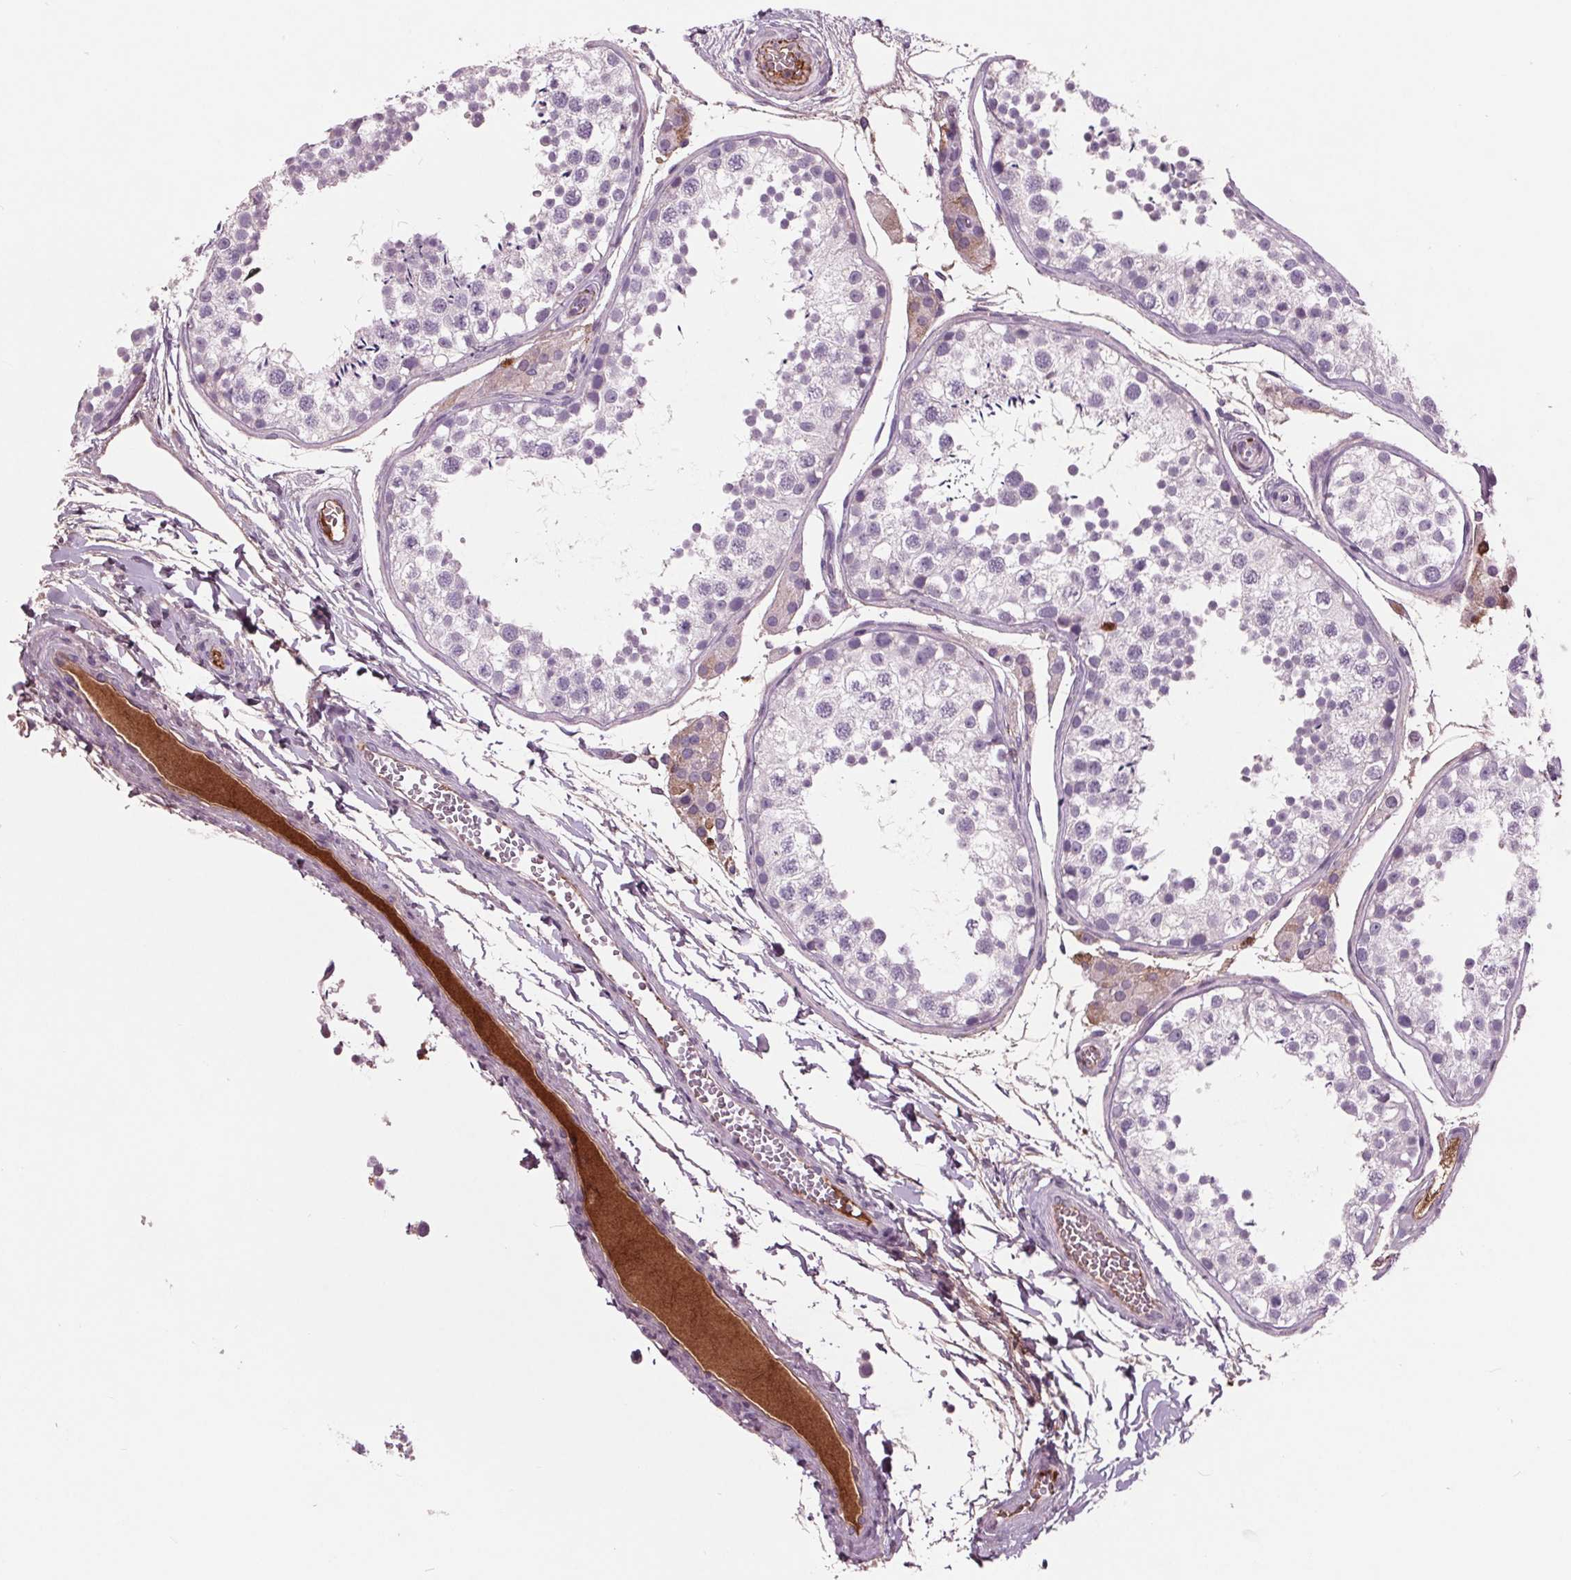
{"staining": {"intensity": "negative", "quantity": "none", "location": "none"}, "tissue": "testis", "cell_type": "Cells in seminiferous ducts", "image_type": "normal", "snomed": [{"axis": "morphology", "description": "Normal tissue, NOS"}, {"axis": "topography", "description": "Testis"}], "caption": "This is a photomicrograph of immunohistochemistry (IHC) staining of normal testis, which shows no positivity in cells in seminiferous ducts.", "gene": "C6", "patient": {"sex": "male", "age": 29}}